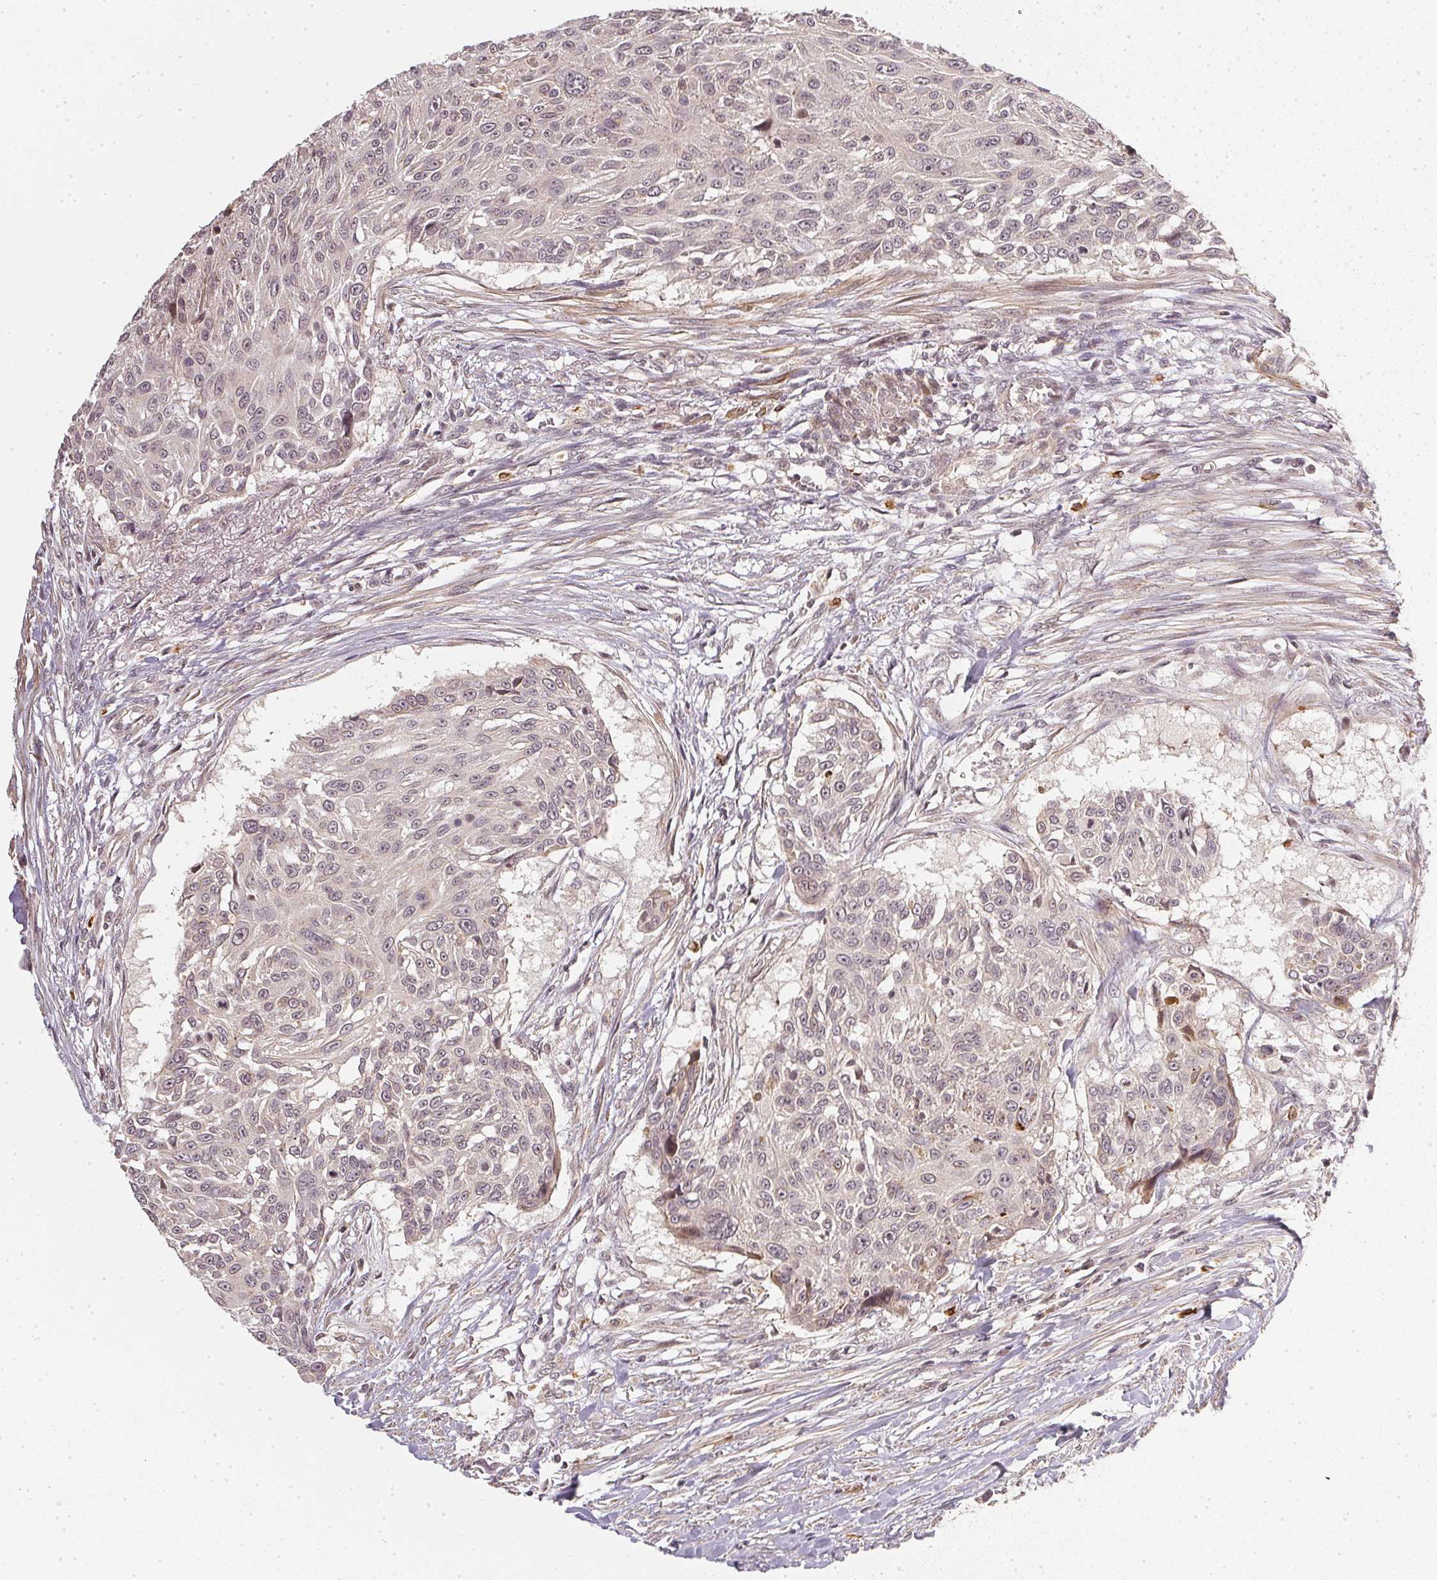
{"staining": {"intensity": "negative", "quantity": "none", "location": "none"}, "tissue": "urothelial cancer", "cell_type": "Tumor cells", "image_type": "cancer", "snomed": [{"axis": "morphology", "description": "Urothelial carcinoma, NOS"}, {"axis": "topography", "description": "Urinary bladder"}], "caption": "Tumor cells show no significant protein positivity in urothelial cancer.", "gene": "SERPINE1", "patient": {"sex": "male", "age": 55}}